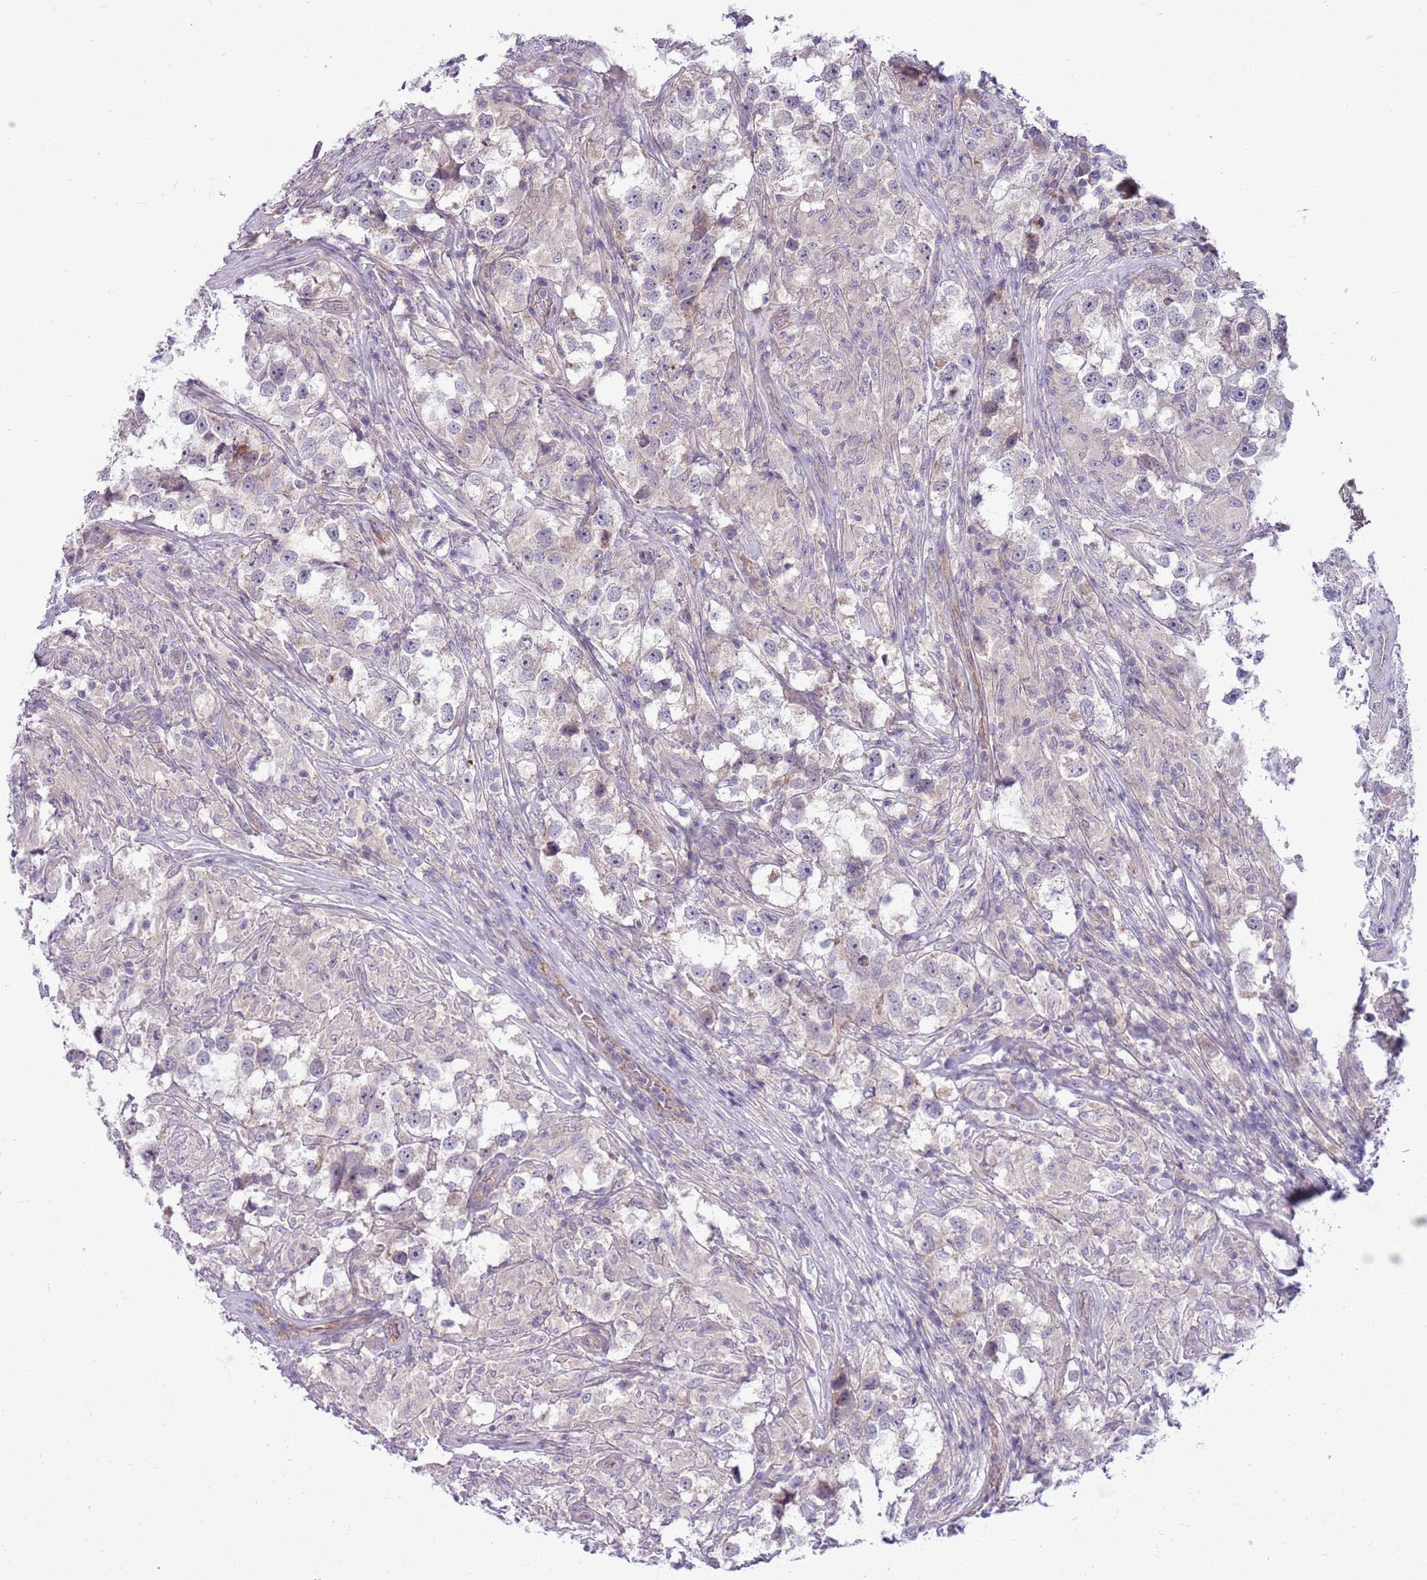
{"staining": {"intensity": "negative", "quantity": "none", "location": "none"}, "tissue": "testis cancer", "cell_type": "Tumor cells", "image_type": "cancer", "snomed": [{"axis": "morphology", "description": "Seminoma, NOS"}, {"axis": "topography", "description": "Testis"}], "caption": "DAB immunohistochemical staining of seminoma (testis) demonstrates no significant positivity in tumor cells. The staining was performed using DAB to visualize the protein expression in brown, while the nuclei were stained in blue with hematoxylin (Magnification: 20x).", "gene": "PARP8", "patient": {"sex": "male", "age": 46}}